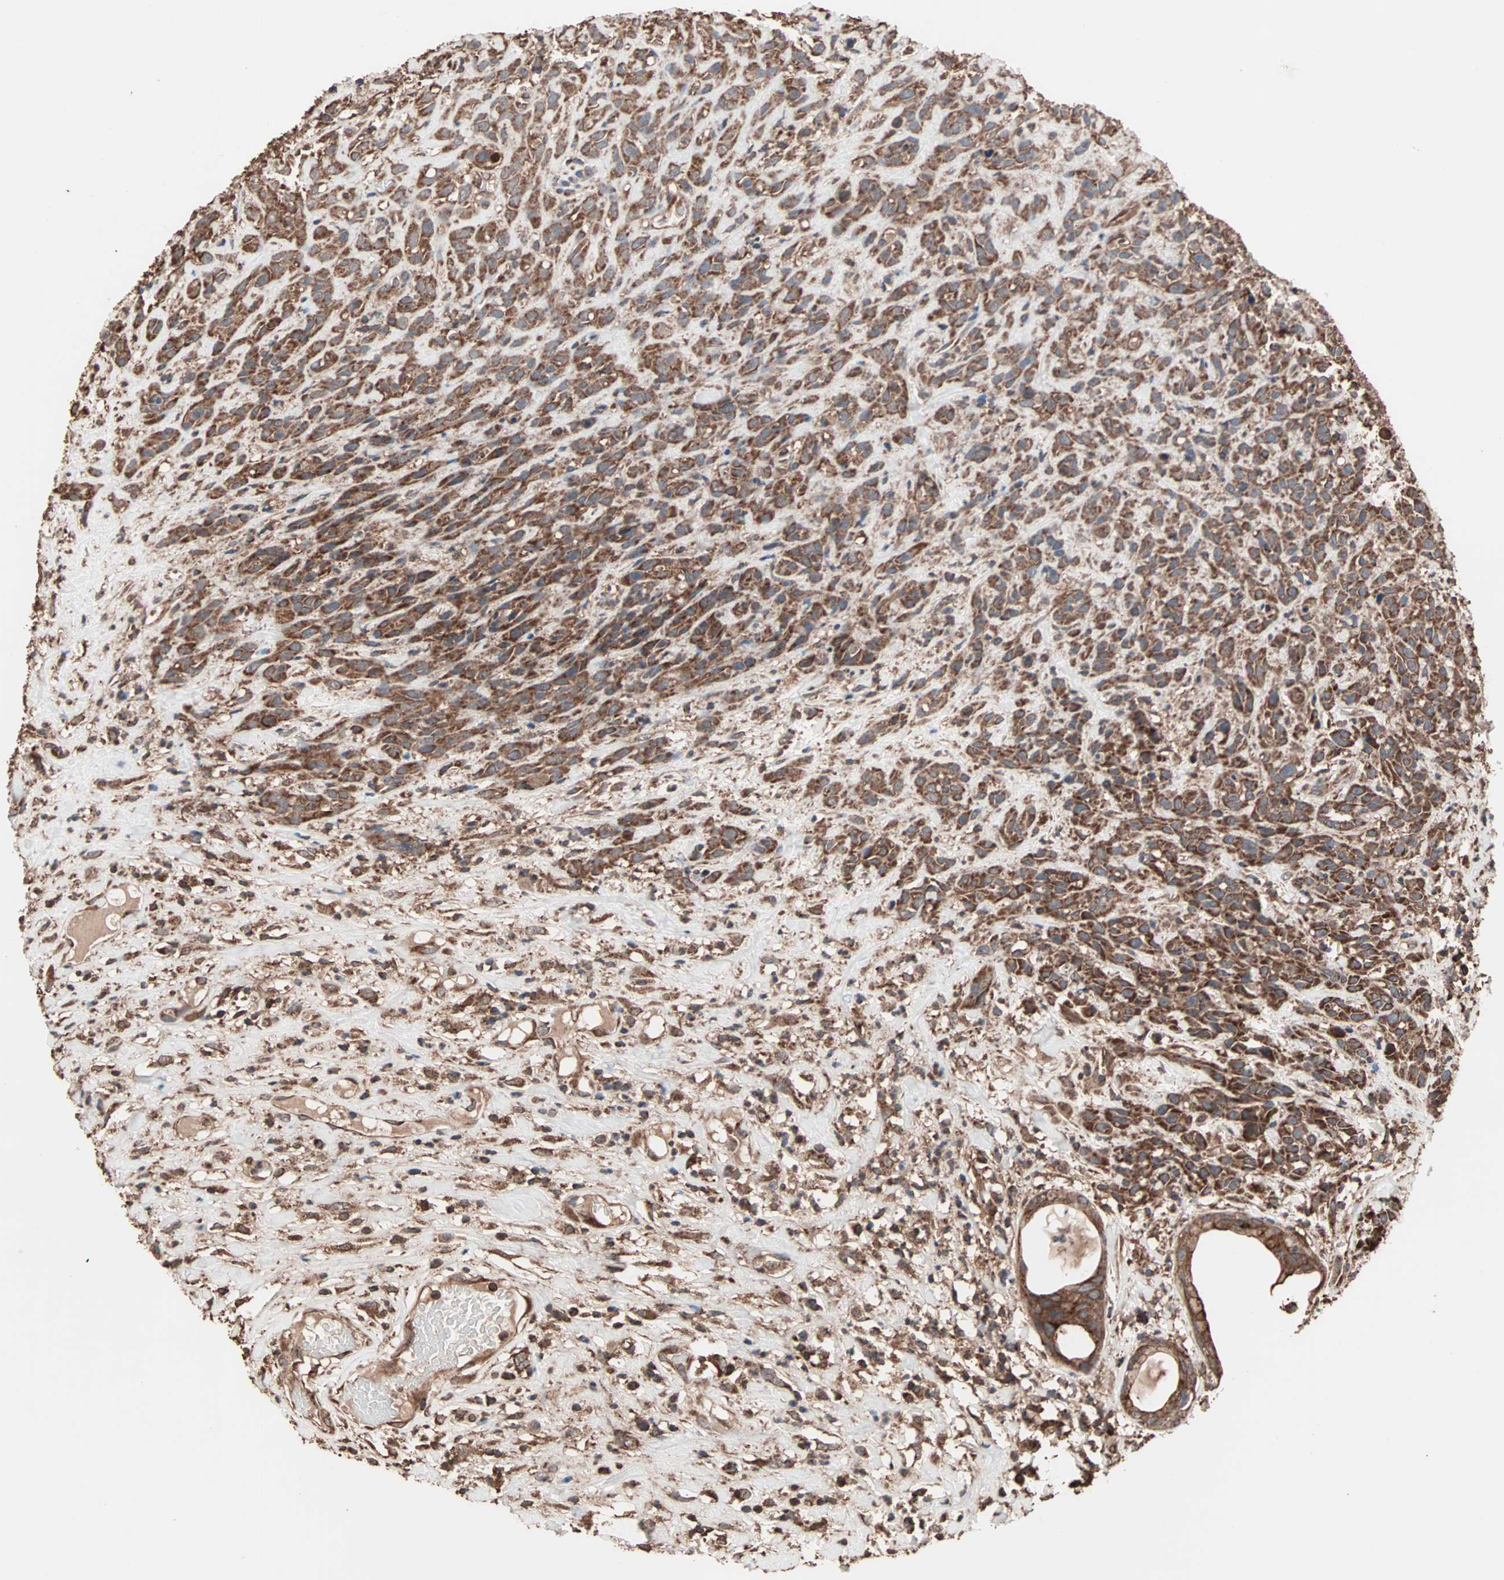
{"staining": {"intensity": "strong", "quantity": ">75%", "location": "cytoplasmic/membranous"}, "tissue": "head and neck cancer", "cell_type": "Tumor cells", "image_type": "cancer", "snomed": [{"axis": "morphology", "description": "Normal tissue, NOS"}, {"axis": "morphology", "description": "Squamous cell carcinoma, NOS"}, {"axis": "topography", "description": "Cartilage tissue"}, {"axis": "topography", "description": "Head-Neck"}], "caption": "Head and neck cancer tissue demonstrates strong cytoplasmic/membranous positivity in approximately >75% of tumor cells, visualized by immunohistochemistry. (Brightfield microscopy of DAB IHC at high magnification).", "gene": "MRPL2", "patient": {"sex": "male", "age": 62}}